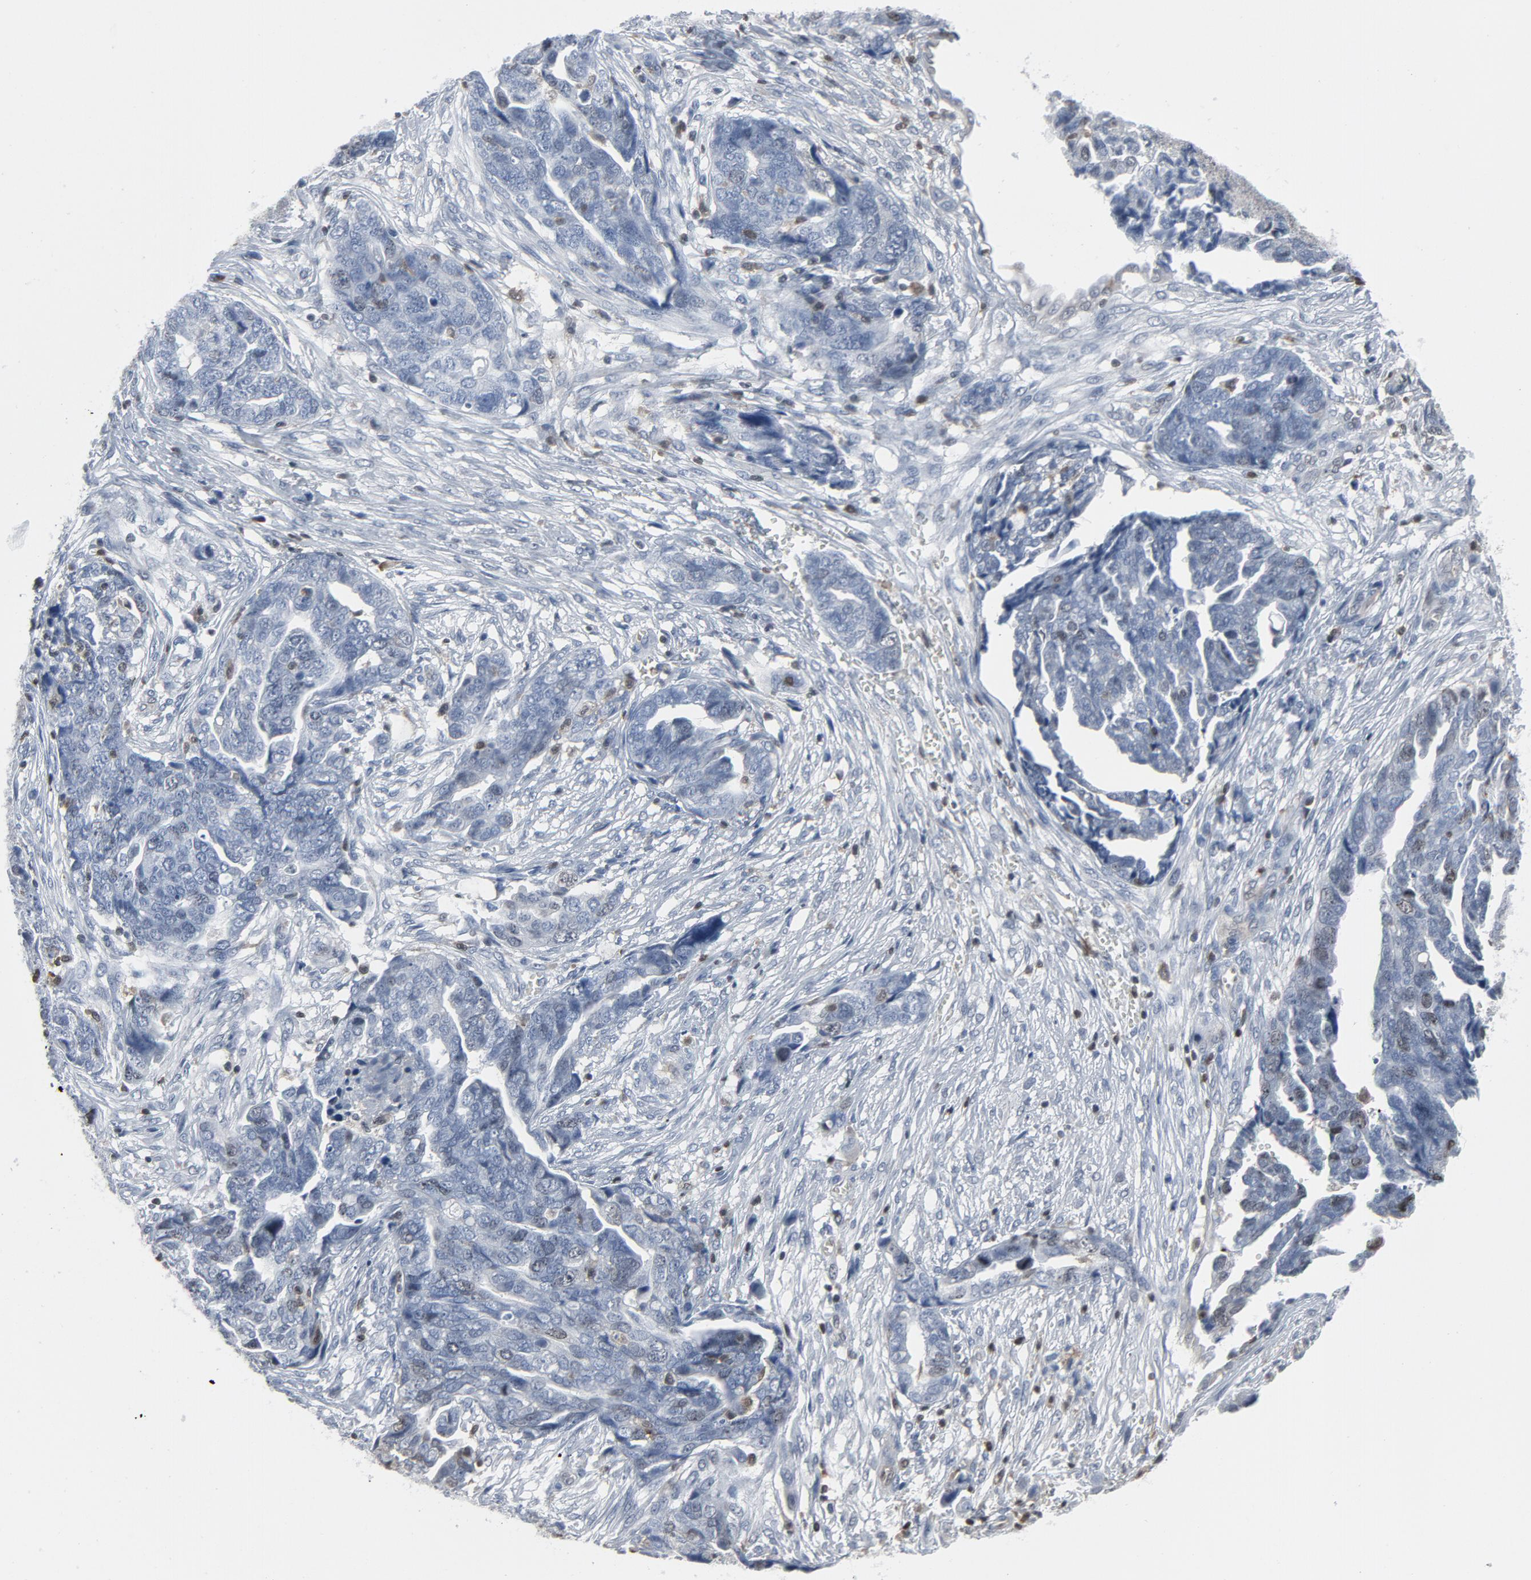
{"staining": {"intensity": "negative", "quantity": "none", "location": "none"}, "tissue": "ovarian cancer", "cell_type": "Tumor cells", "image_type": "cancer", "snomed": [{"axis": "morphology", "description": "Normal tissue, NOS"}, {"axis": "morphology", "description": "Cystadenocarcinoma, serous, NOS"}, {"axis": "topography", "description": "Fallopian tube"}, {"axis": "topography", "description": "Ovary"}], "caption": "Histopathology image shows no protein staining in tumor cells of serous cystadenocarcinoma (ovarian) tissue. (Stains: DAB immunohistochemistry (IHC) with hematoxylin counter stain, Microscopy: brightfield microscopy at high magnification).", "gene": "STAT5A", "patient": {"sex": "female", "age": 56}}